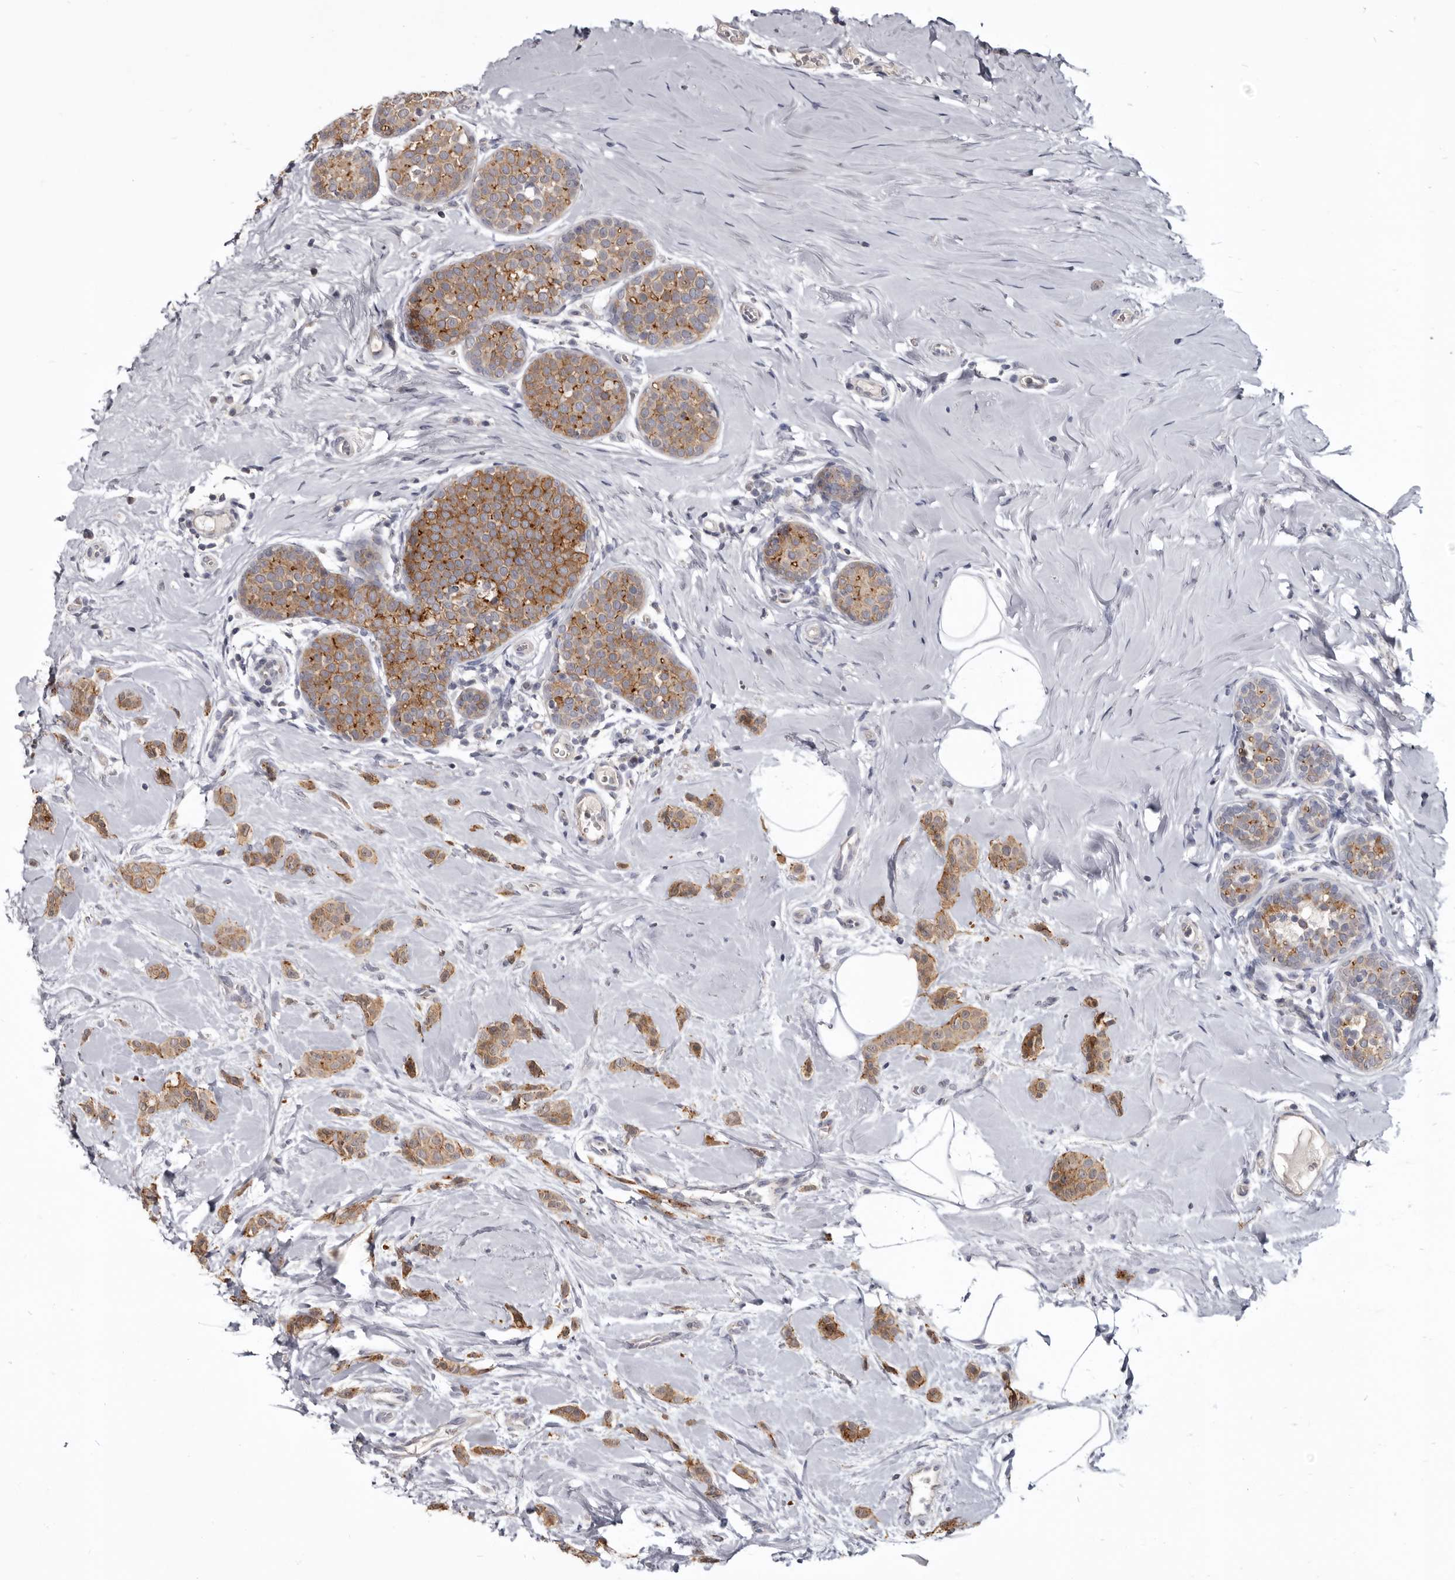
{"staining": {"intensity": "moderate", "quantity": ">75%", "location": "cytoplasmic/membranous"}, "tissue": "breast cancer", "cell_type": "Tumor cells", "image_type": "cancer", "snomed": [{"axis": "morphology", "description": "Lobular carcinoma, in situ"}, {"axis": "morphology", "description": "Lobular carcinoma"}, {"axis": "topography", "description": "Breast"}], "caption": "Tumor cells reveal medium levels of moderate cytoplasmic/membranous expression in approximately >75% of cells in breast cancer.", "gene": "CGN", "patient": {"sex": "female", "age": 41}}